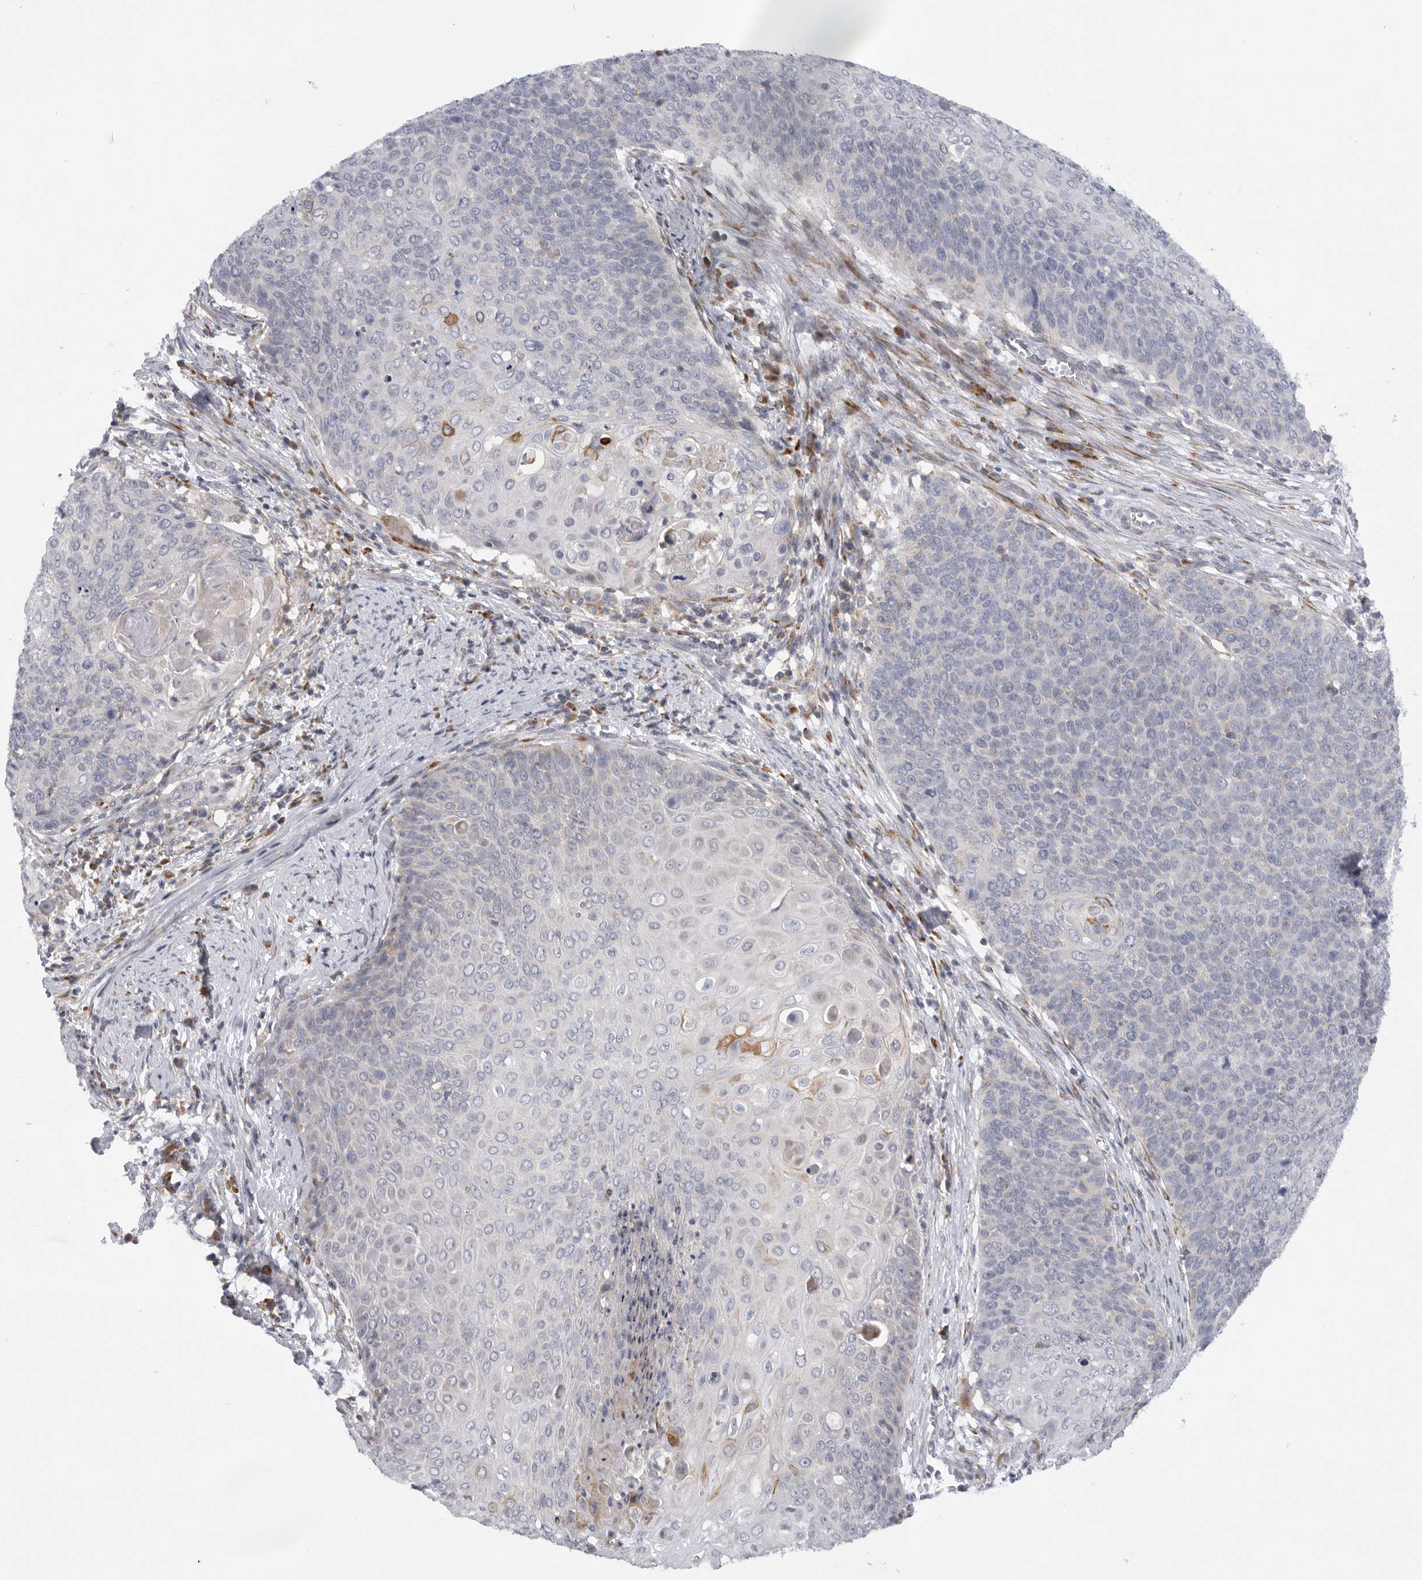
{"staining": {"intensity": "negative", "quantity": "none", "location": "none"}, "tissue": "cervical cancer", "cell_type": "Tumor cells", "image_type": "cancer", "snomed": [{"axis": "morphology", "description": "Squamous cell carcinoma, NOS"}, {"axis": "topography", "description": "Cervix"}], "caption": "DAB (3,3'-diaminobenzidine) immunohistochemical staining of squamous cell carcinoma (cervical) displays no significant positivity in tumor cells. (DAB immunohistochemistry (IHC), high magnification).", "gene": "USP24", "patient": {"sex": "female", "age": 39}}